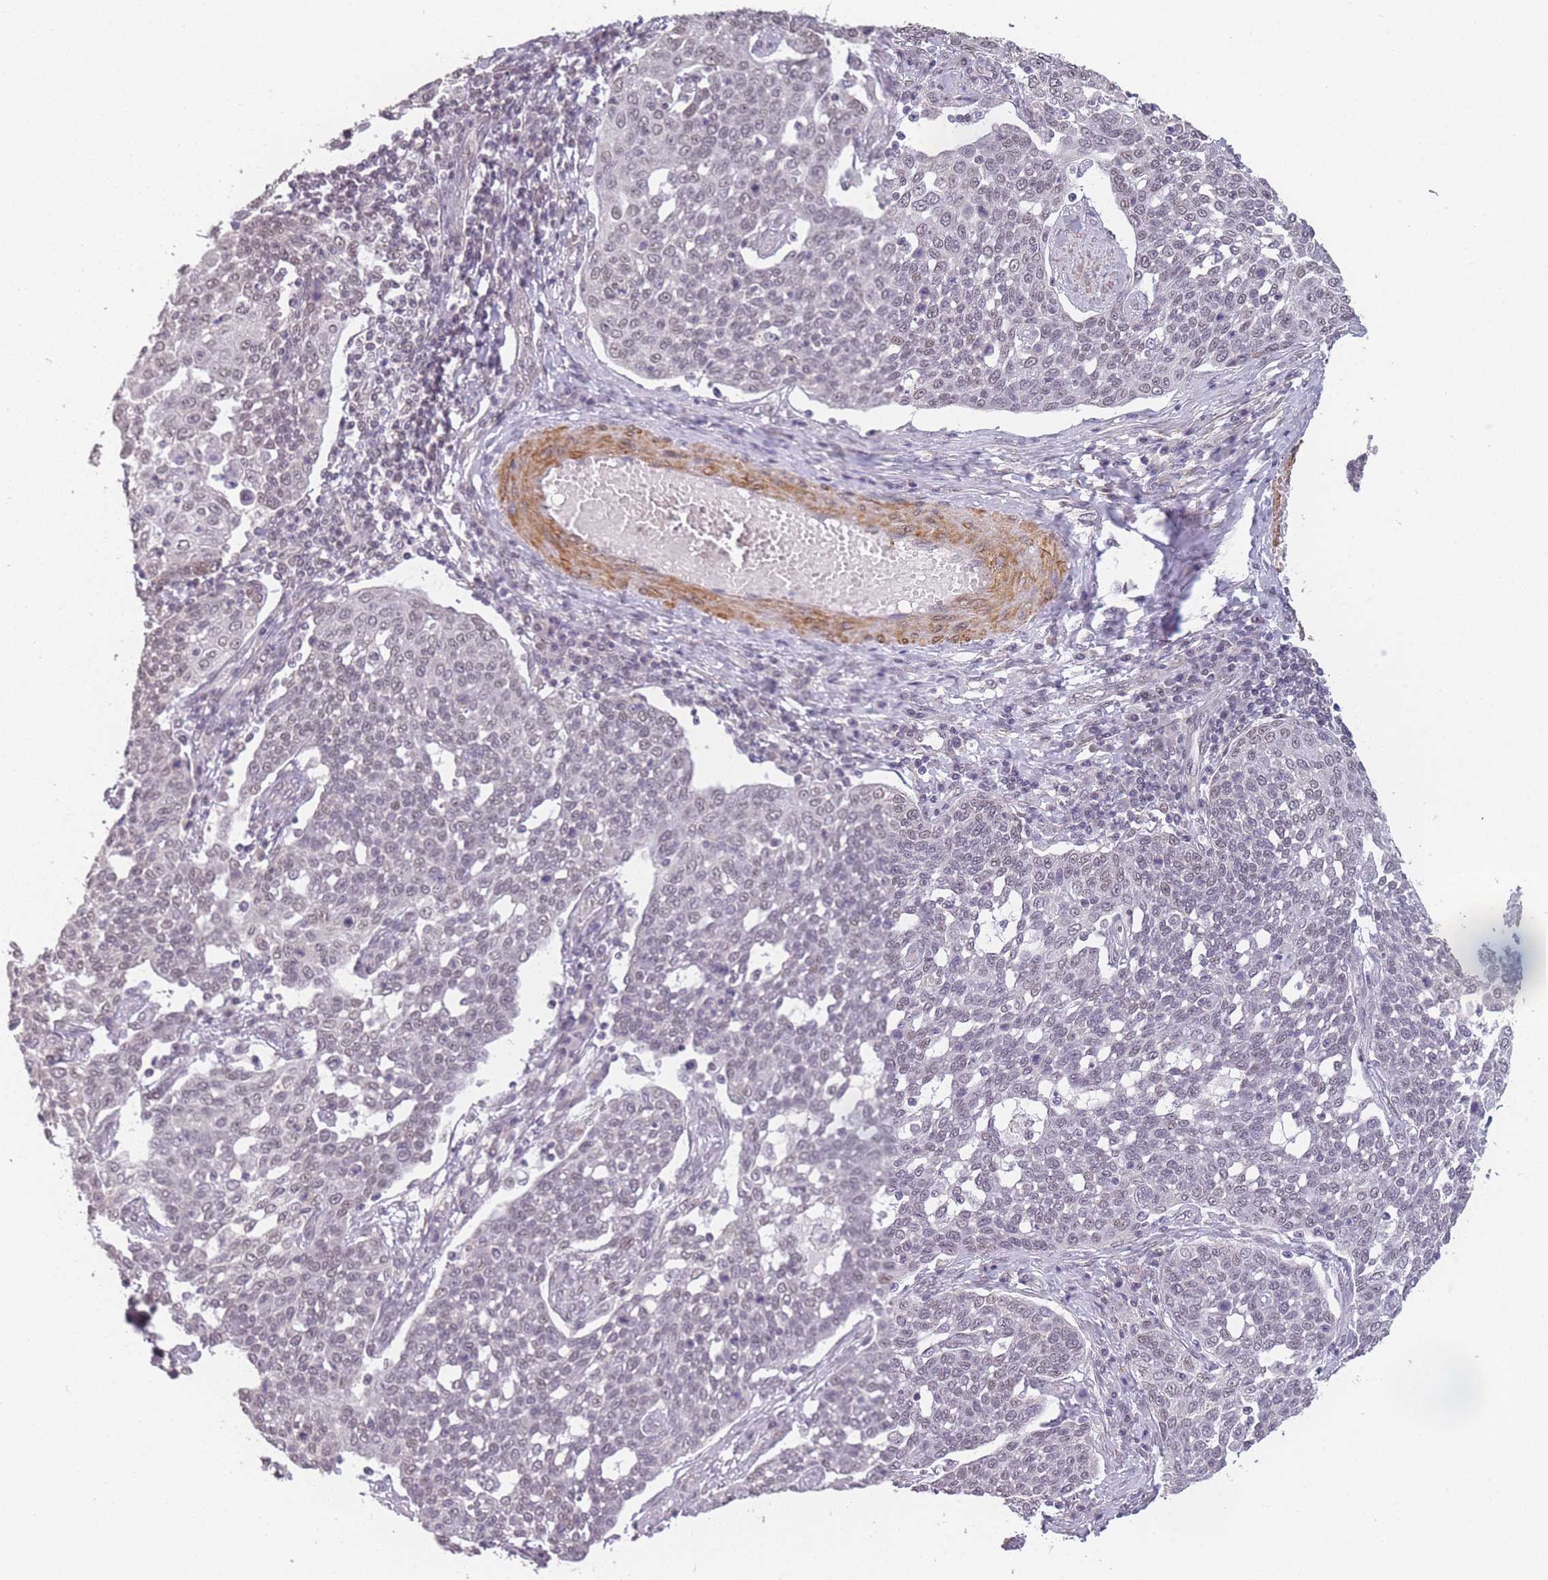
{"staining": {"intensity": "weak", "quantity": "<25%", "location": "nuclear"}, "tissue": "cervical cancer", "cell_type": "Tumor cells", "image_type": "cancer", "snomed": [{"axis": "morphology", "description": "Squamous cell carcinoma, NOS"}, {"axis": "topography", "description": "Cervix"}], "caption": "This is an IHC micrograph of human cervical squamous cell carcinoma. There is no expression in tumor cells.", "gene": "SIN3B", "patient": {"sex": "female", "age": 34}}